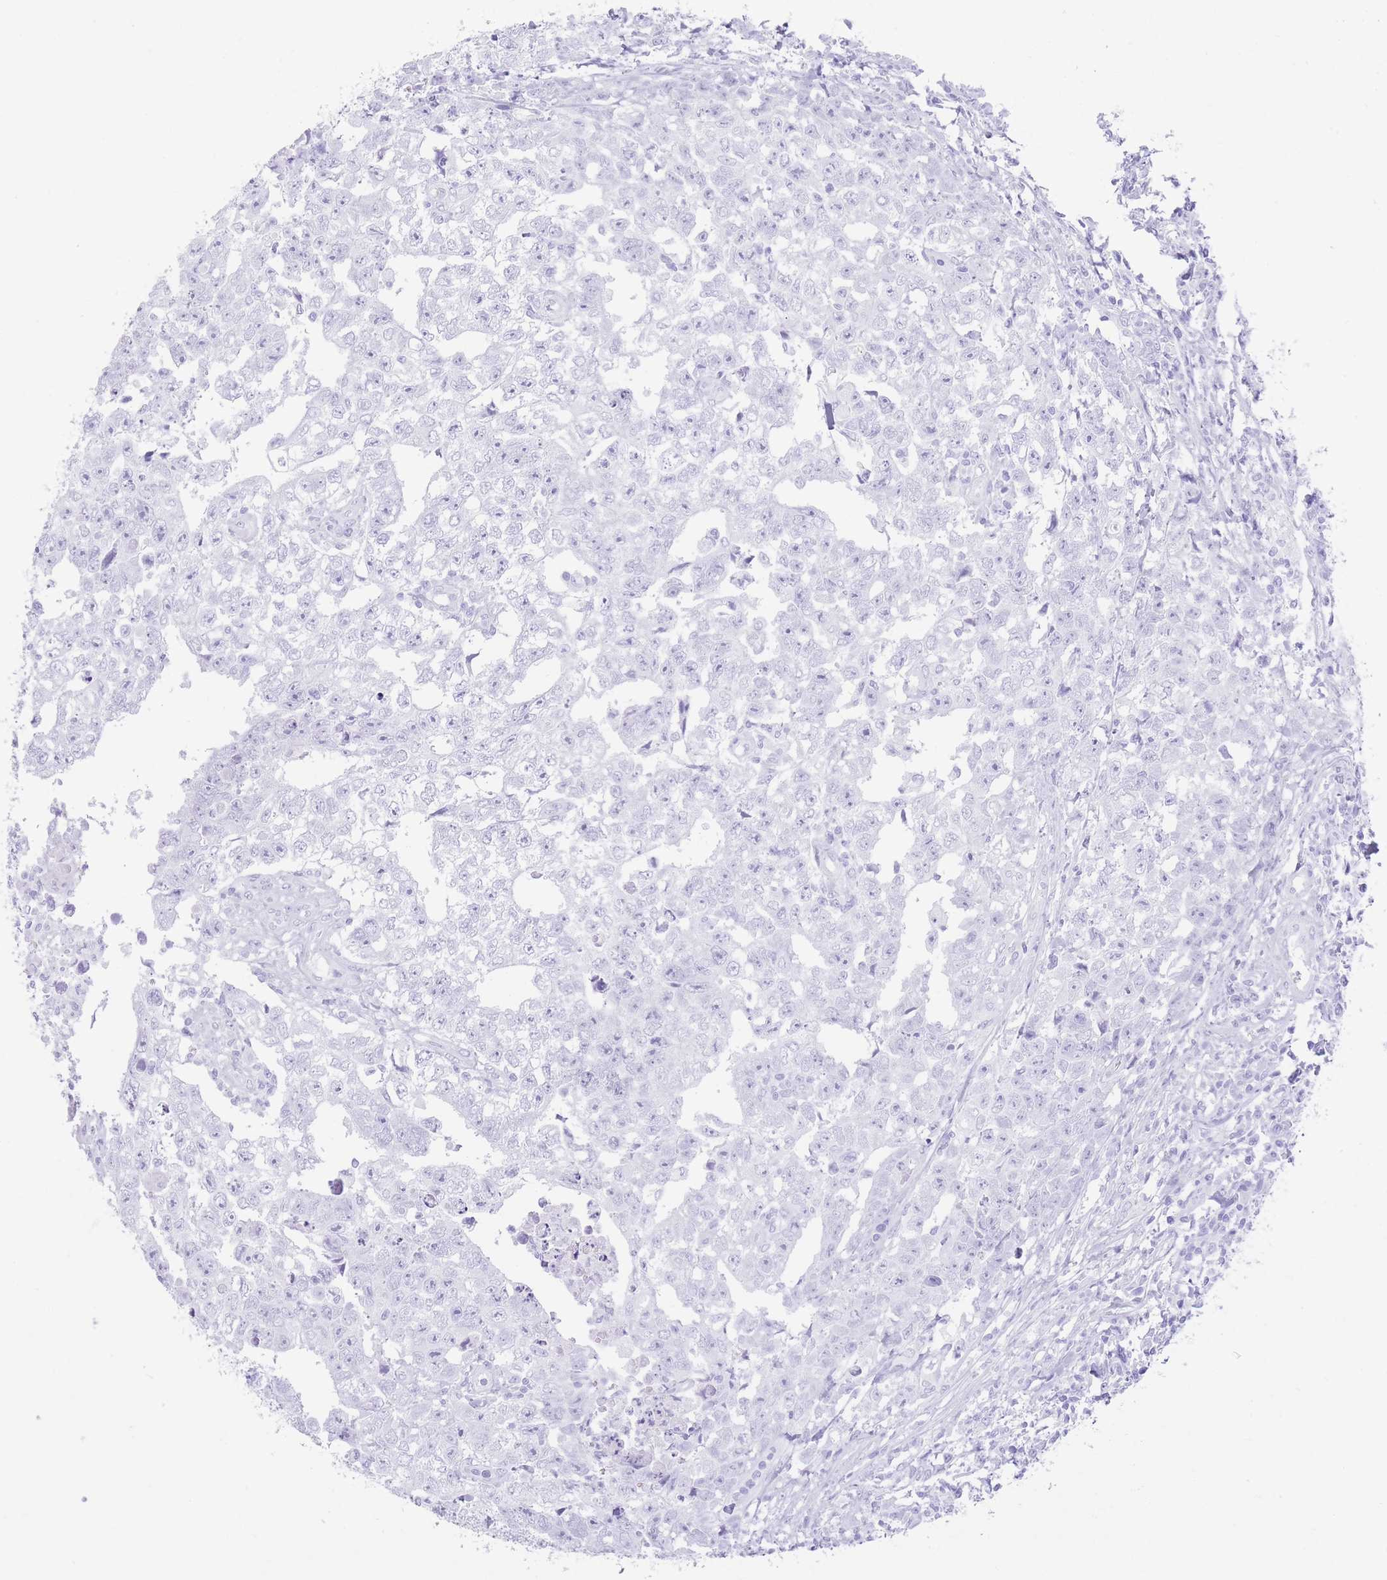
{"staining": {"intensity": "negative", "quantity": "none", "location": "none"}, "tissue": "testis cancer", "cell_type": "Tumor cells", "image_type": "cancer", "snomed": [{"axis": "morphology", "description": "Carcinoma, Embryonal, NOS"}, {"axis": "topography", "description": "Testis"}], "caption": "A photomicrograph of human testis cancer (embryonal carcinoma) is negative for staining in tumor cells.", "gene": "ELOA2", "patient": {"sex": "male", "age": 25}}